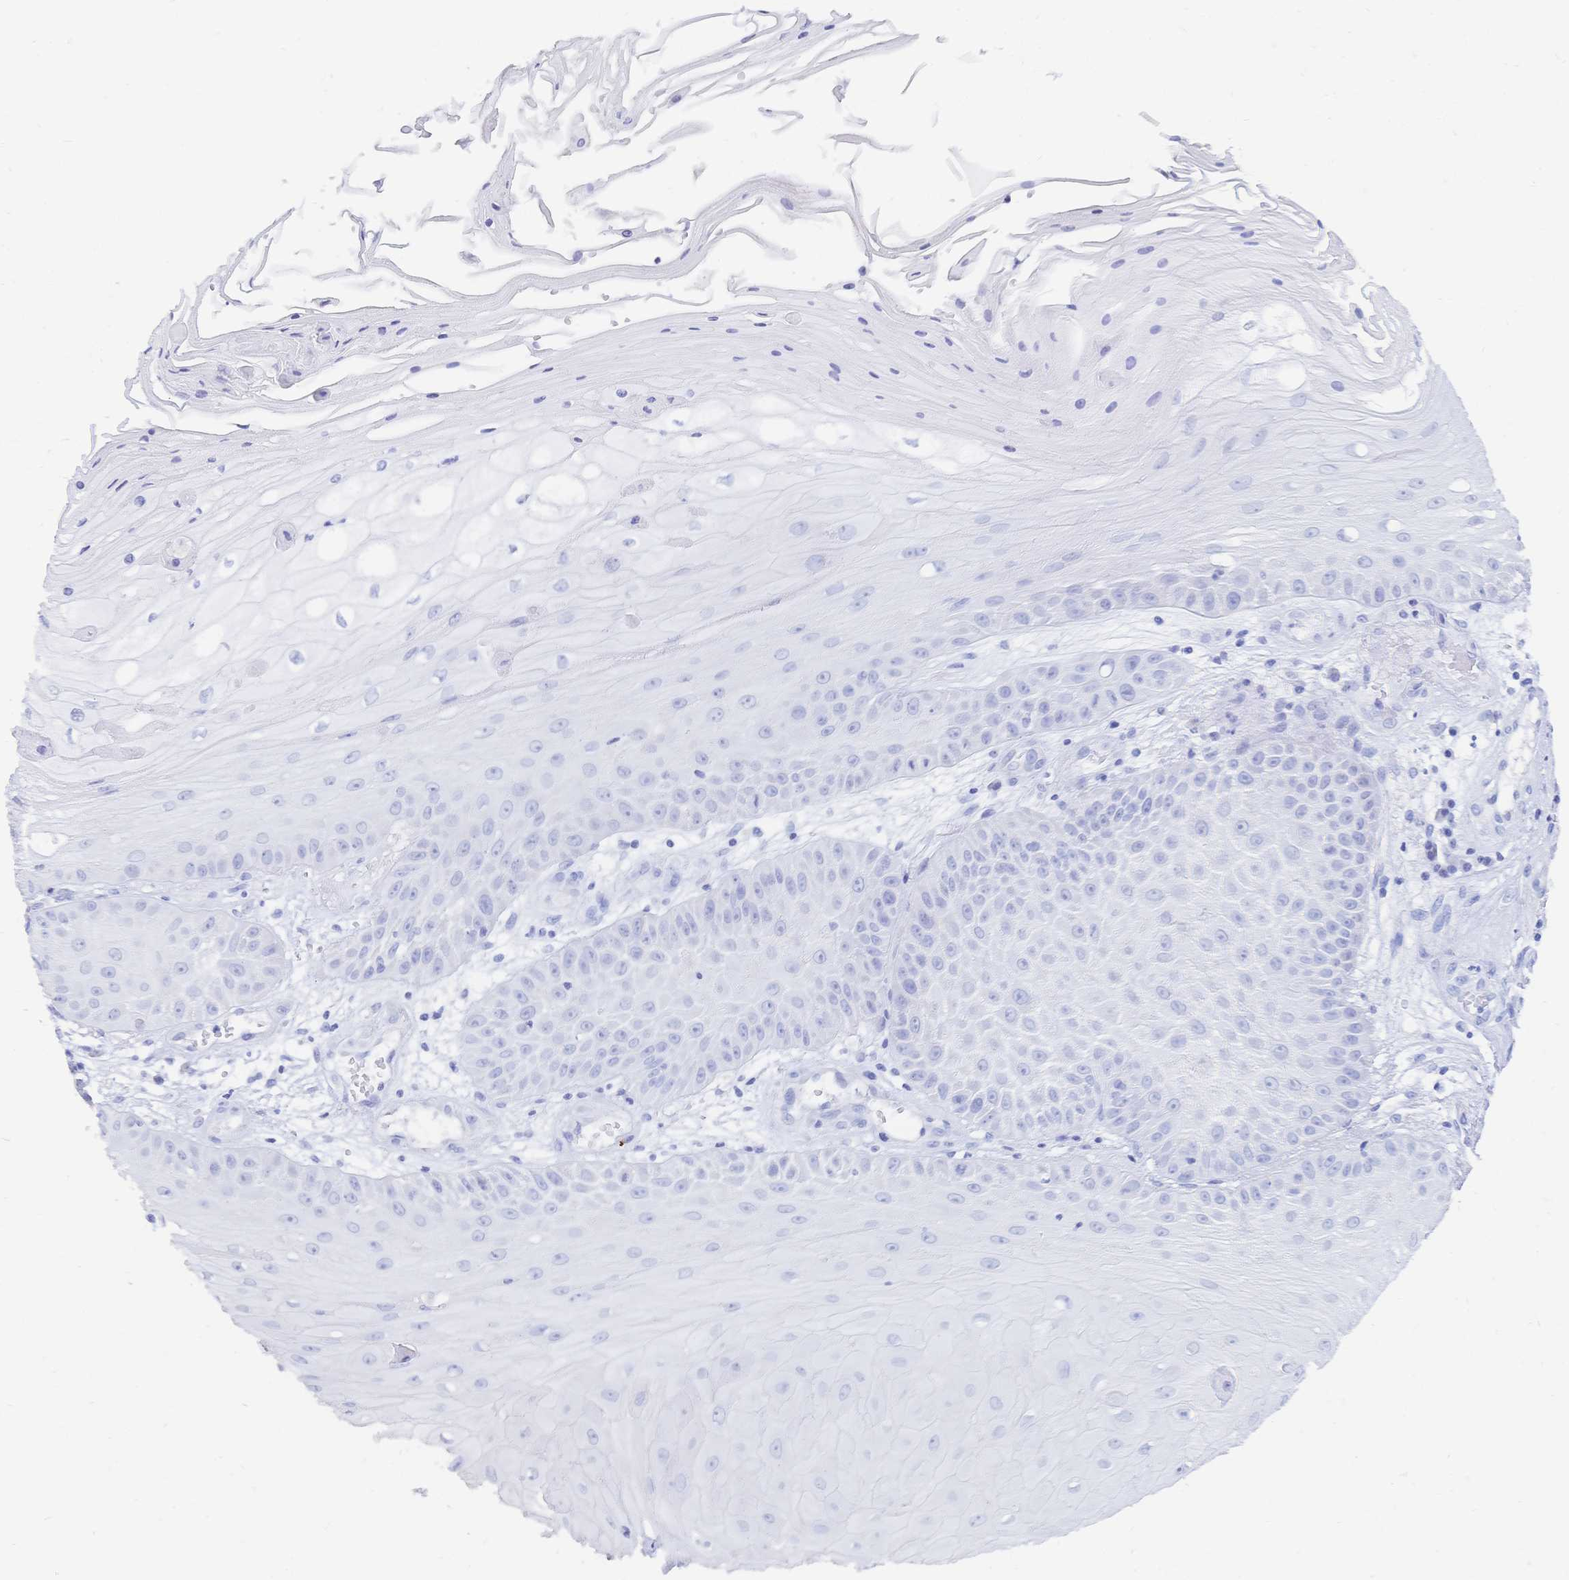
{"staining": {"intensity": "negative", "quantity": "none", "location": "none"}, "tissue": "skin cancer", "cell_type": "Tumor cells", "image_type": "cancer", "snomed": [{"axis": "morphology", "description": "Squamous cell carcinoma, NOS"}, {"axis": "topography", "description": "Skin"}], "caption": "This is an immunohistochemistry histopathology image of human skin squamous cell carcinoma. There is no staining in tumor cells.", "gene": "MEP1B", "patient": {"sex": "male", "age": 70}}